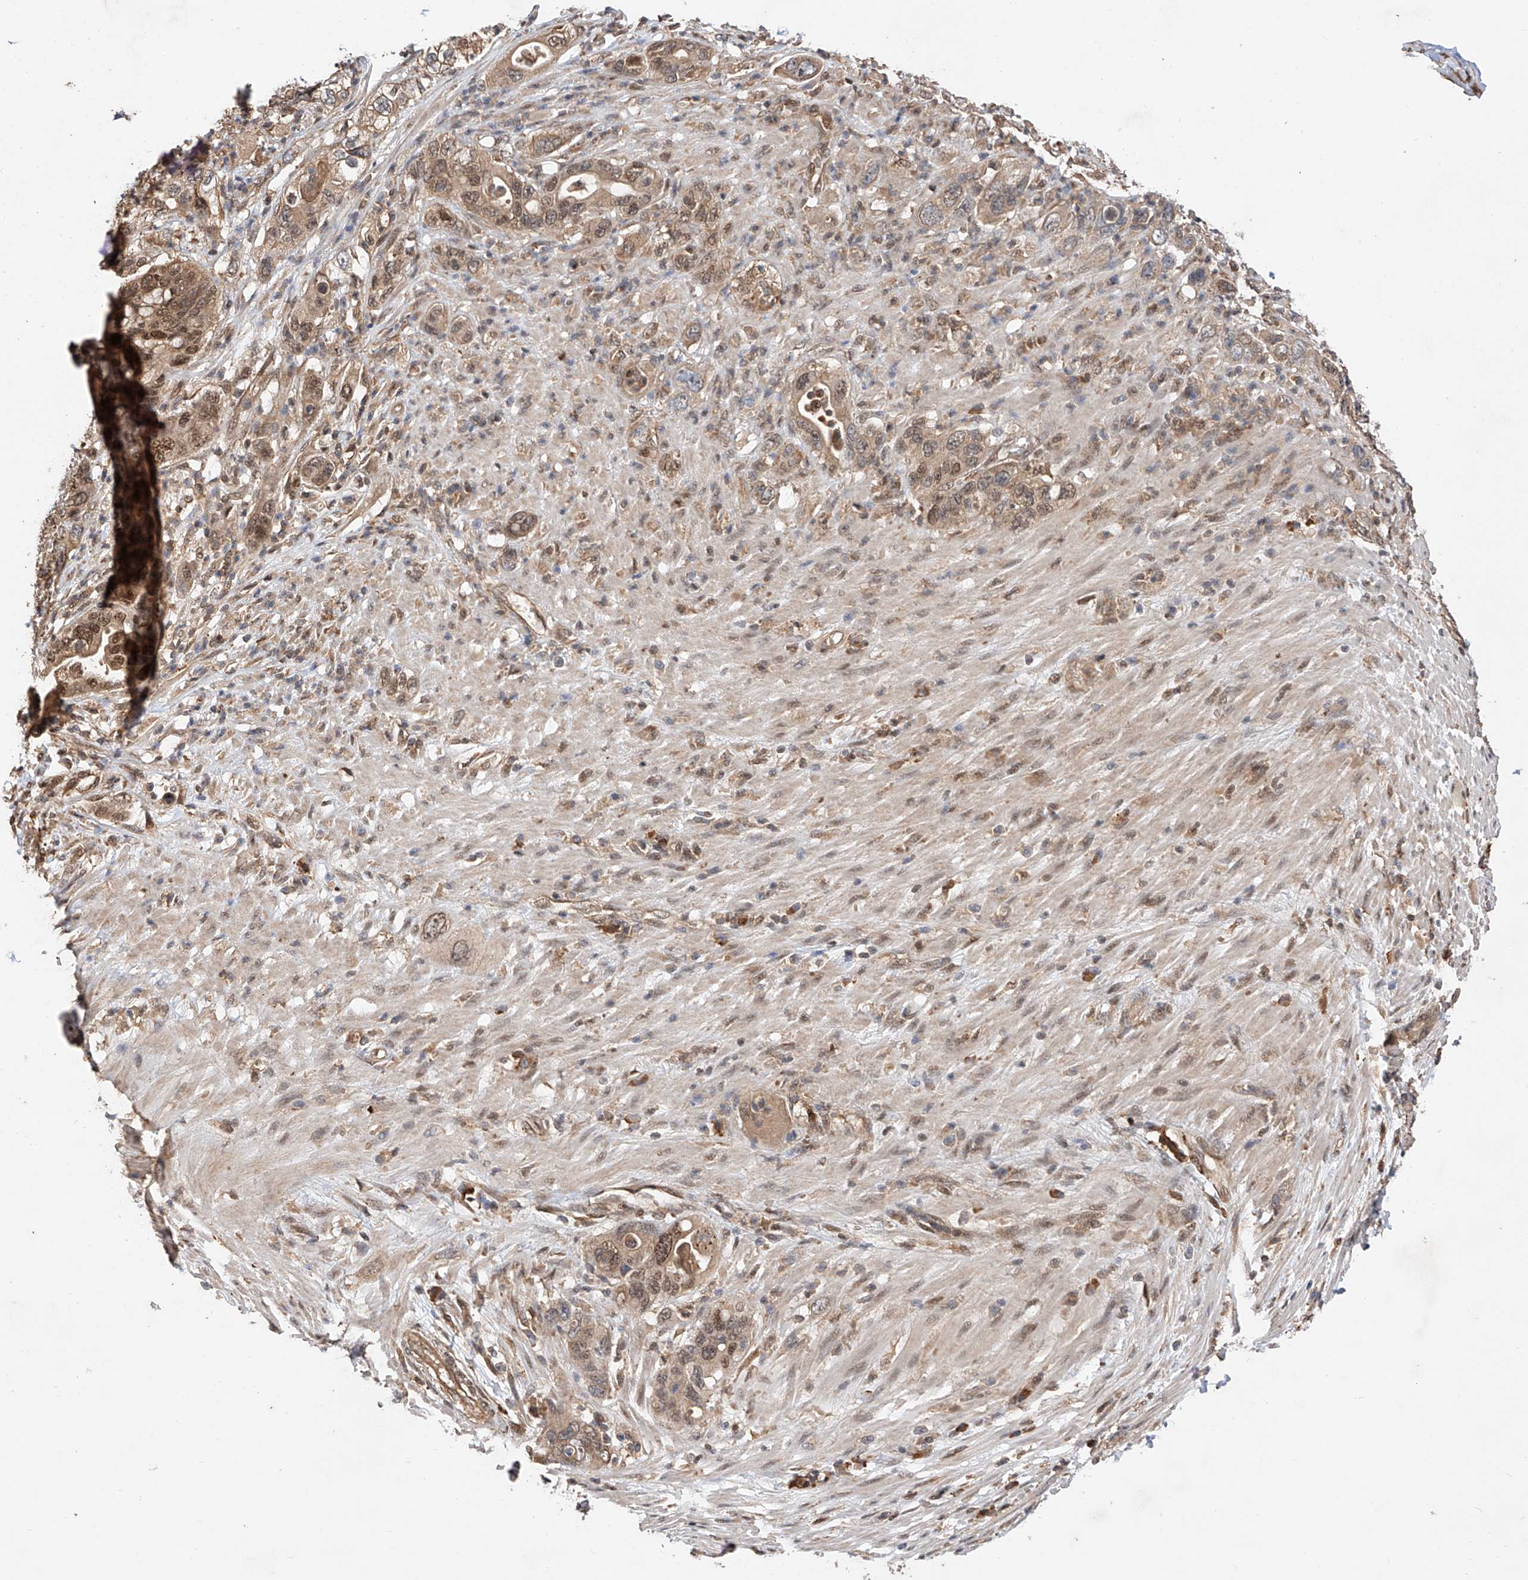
{"staining": {"intensity": "moderate", "quantity": ">75%", "location": "cytoplasmic/membranous,nuclear"}, "tissue": "pancreatic cancer", "cell_type": "Tumor cells", "image_type": "cancer", "snomed": [{"axis": "morphology", "description": "Adenocarcinoma, NOS"}, {"axis": "topography", "description": "Pancreas"}], "caption": "A high-resolution histopathology image shows immunohistochemistry (IHC) staining of pancreatic adenocarcinoma, which reveals moderate cytoplasmic/membranous and nuclear positivity in about >75% of tumor cells. (IHC, brightfield microscopy, high magnification).", "gene": "RILPL2", "patient": {"sex": "female", "age": 71}}